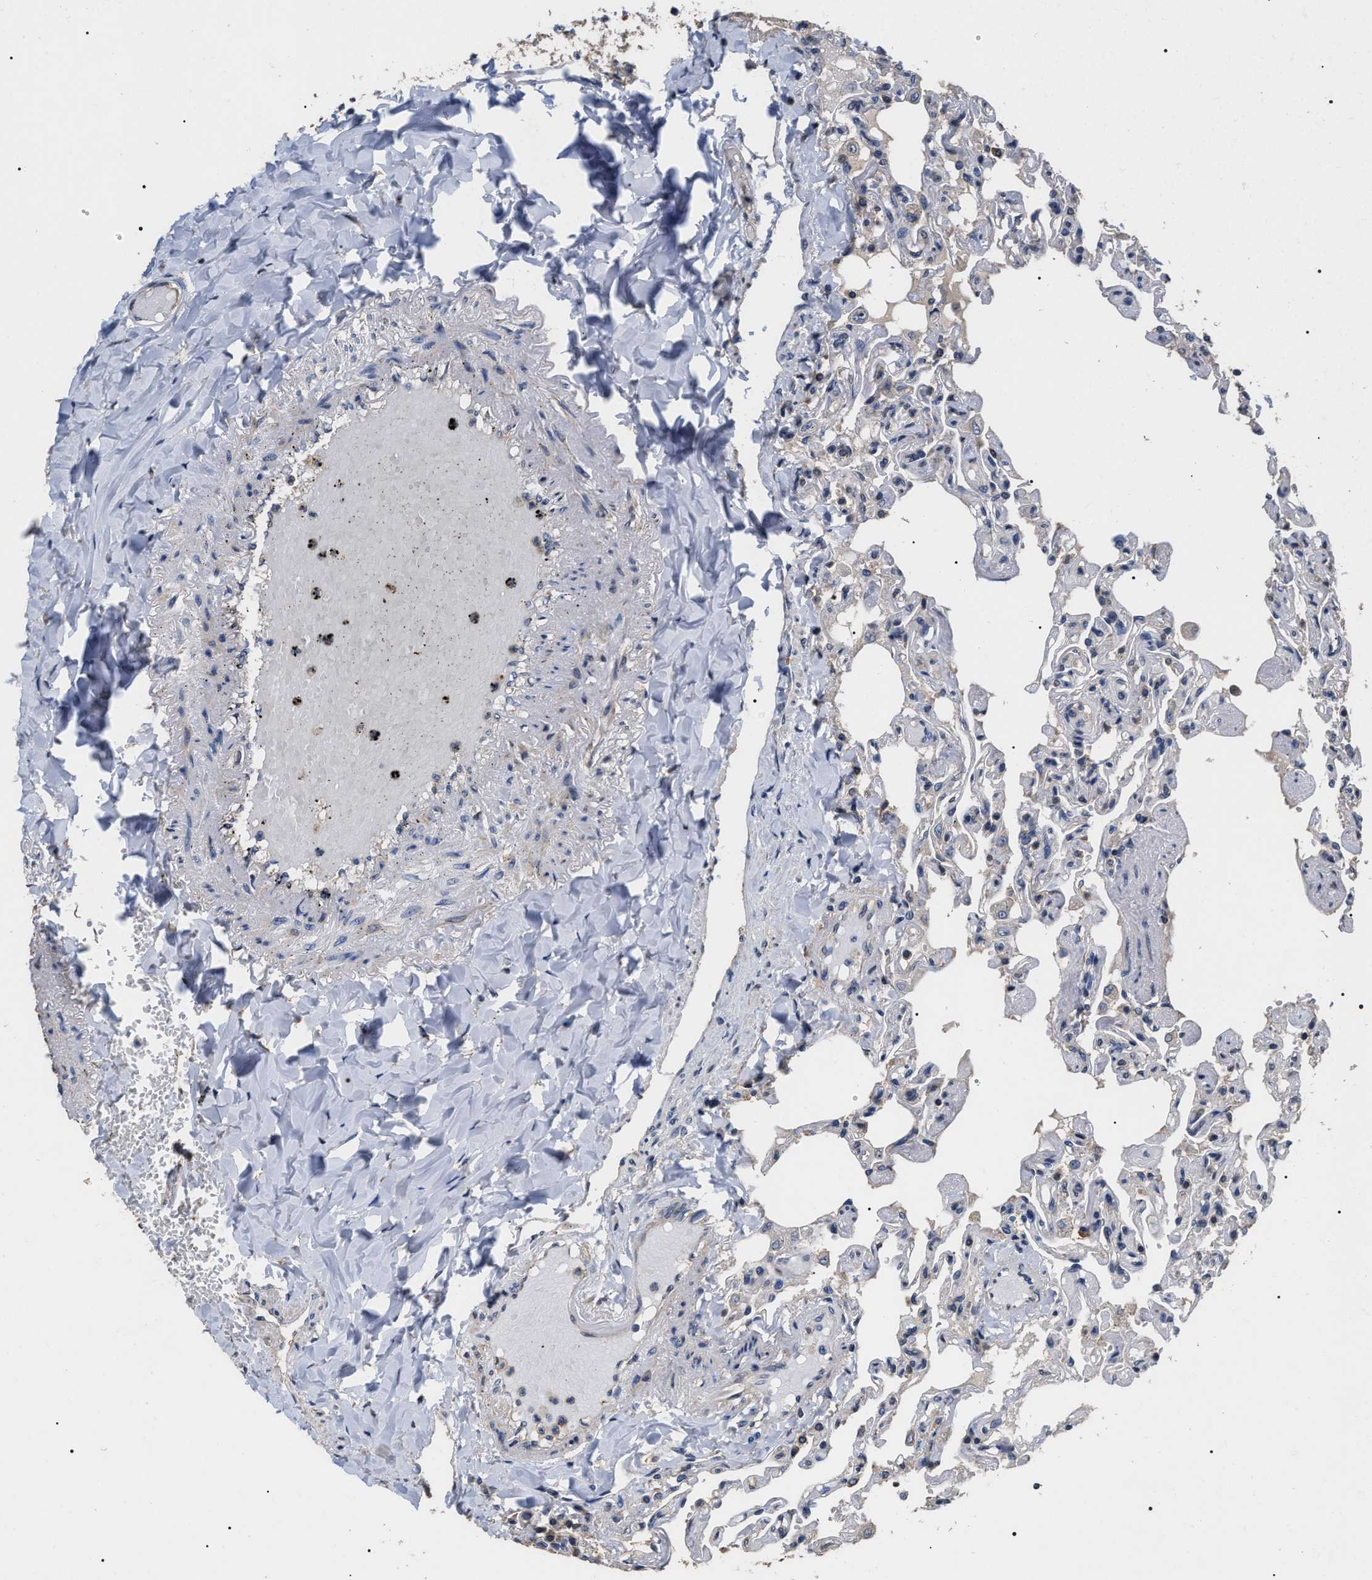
{"staining": {"intensity": "weak", "quantity": "25%-75%", "location": "cytoplasmic/membranous"}, "tissue": "lung", "cell_type": "Alveolar cells", "image_type": "normal", "snomed": [{"axis": "morphology", "description": "Normal tissue, NOS"}, {"axis": "topography", "description": "Lung"}], "caption": "Protein expression analysis of normal human lung reveals weak cytoplasmic/membranous positivity in about 25%-75% of alveolar cells.", "gene": "UPF3A", "patient": {"sex": "male", "age": 21}}